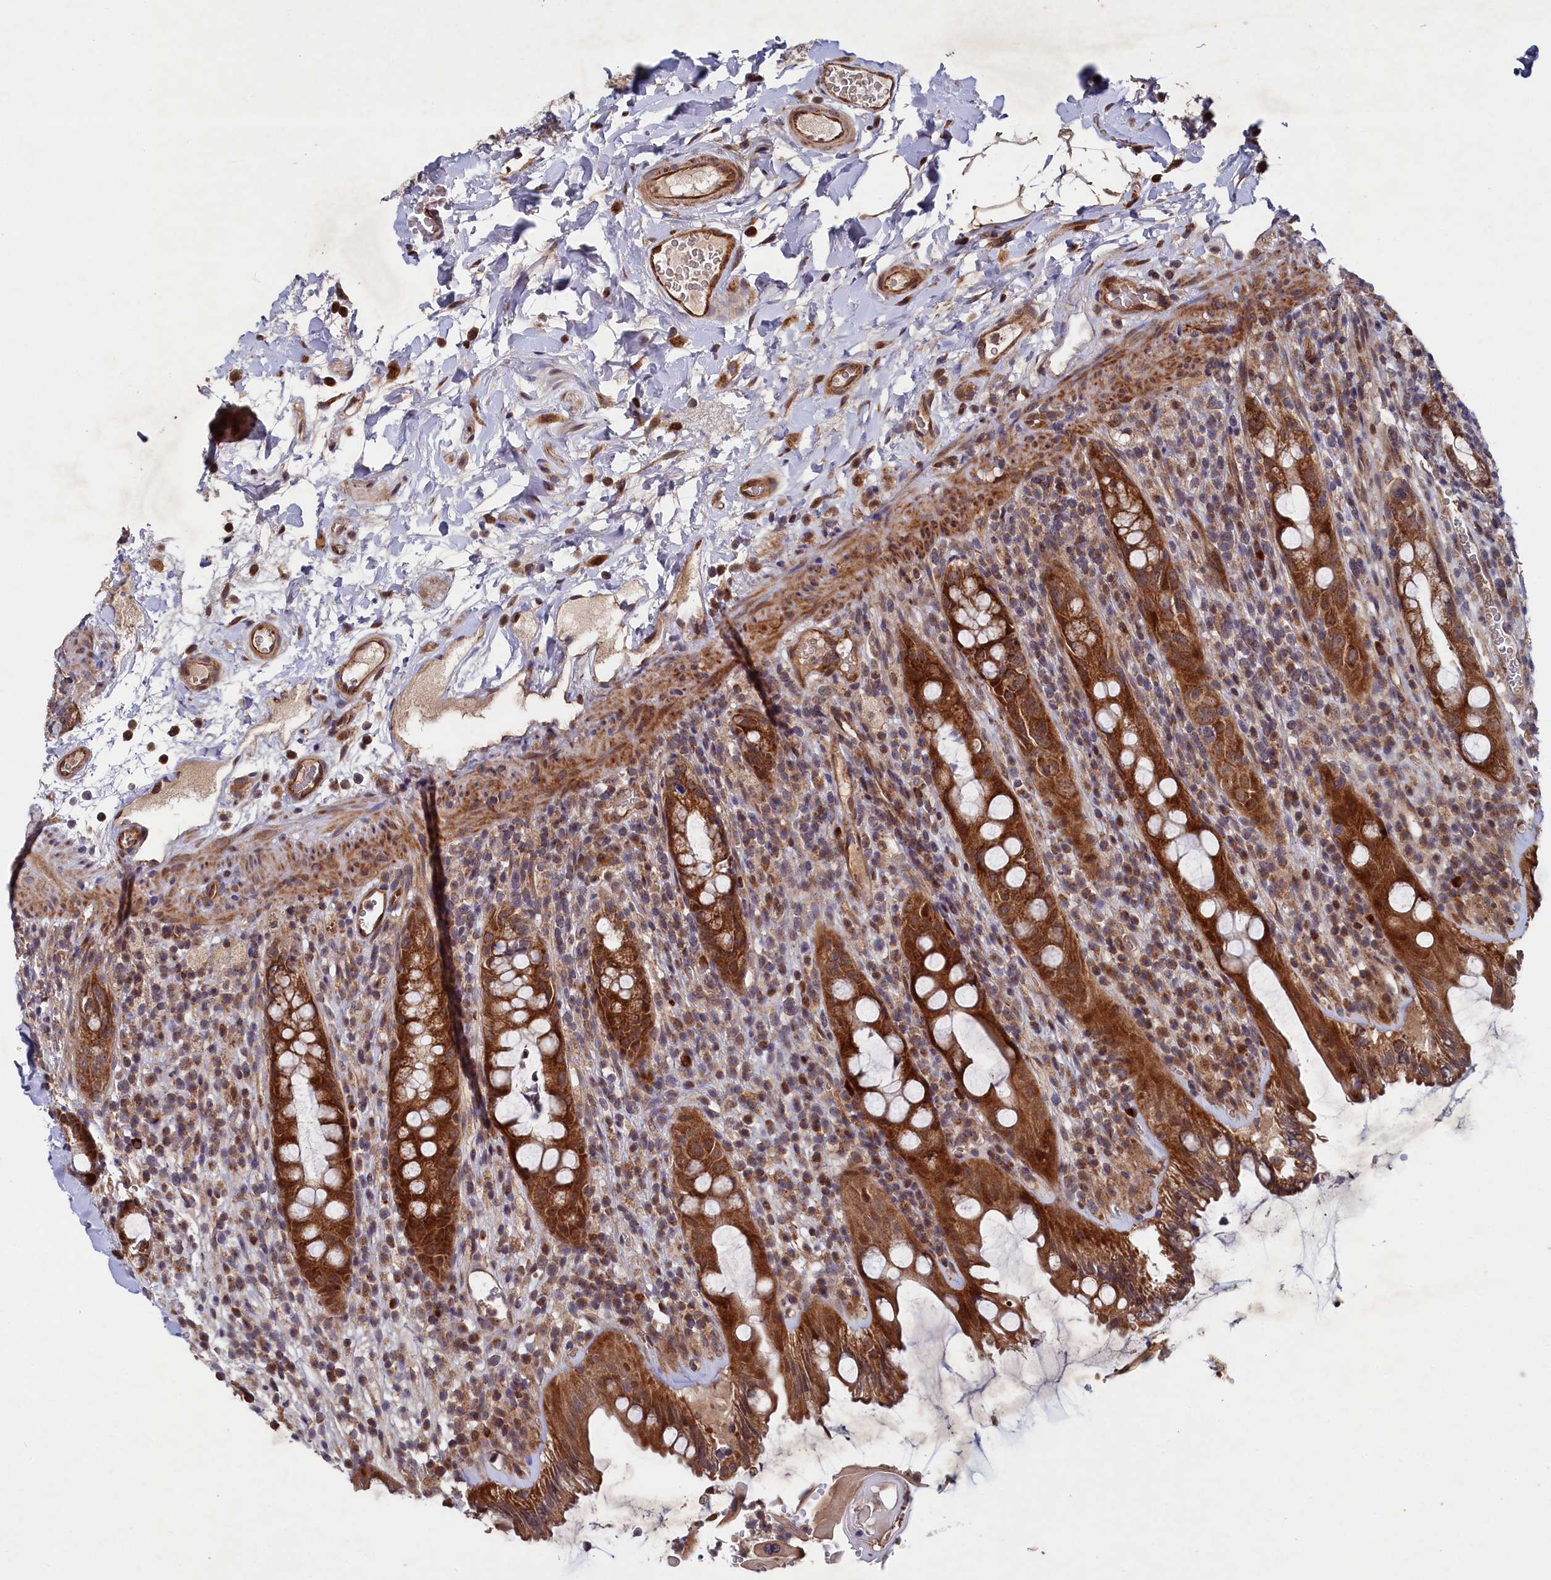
{"staining": {"intensity": "strong", "quantity": ">75%", "location": "cytoplasmic/membranous"}, "tissue": "rectum", "cell_type": "Glandular cells", "image_type": "normal", "snomed": [{"axis": "morphology", "description": "Normal tissue, NOS"}, {"axis": "topography", "description": "Rectum"}], "caption": "Immunohistochemical staining of unremarkable rectum exhibits >75% levels of strong cytoplasmic/membranous protein staining in about >75% of glandular cells. Nuclei are stained in blue.", "gene": "SUPV3L1", "patient": {"sex": "female", "age": 57}}